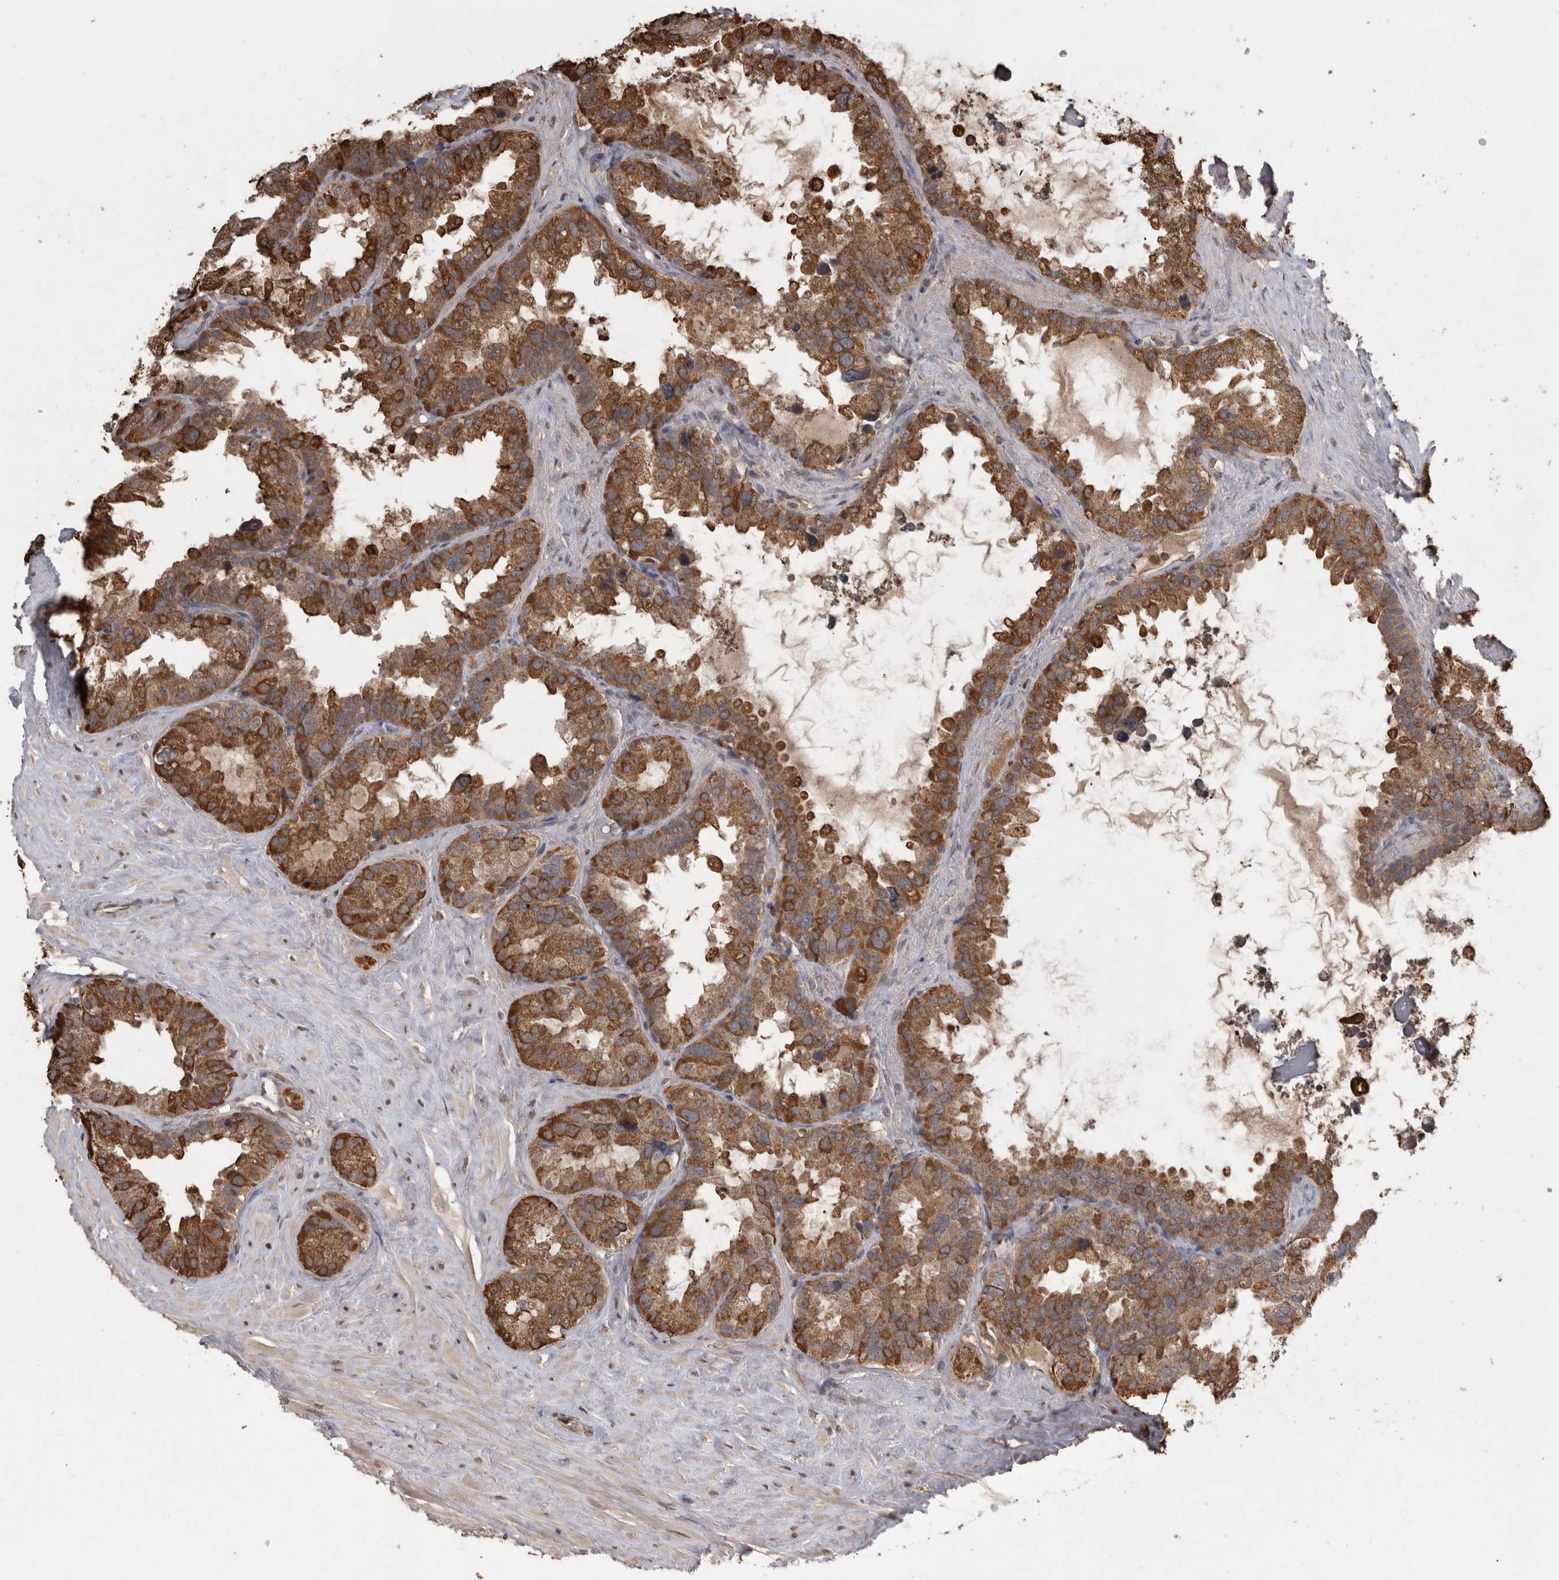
{"staining": {"intensity": "strong", "quantity": ">75%", "location": "cytoplasmic/membranous"}, "tissue": "seminal vesicle", "cell_type": "Glandular cells", "image_type": "normal", "snomed": [{"axis": "morphology", "description": "Normal tissue, NOS"}, {"axis": "topography", "description": "Seminal veicle"}], "caption": "Immunohistochemistry micrograph of benign seminal vesicle: seminal vesicle stained using immunohistochemistry exhibits high levels of strong protein expression localized specifically in the cytoplasmic/membranous of glandular cells, appearing as a cytoplasmic/membranous brown color.", "gene": "PREP", "patient": {"sex": "male", "age": 80}}